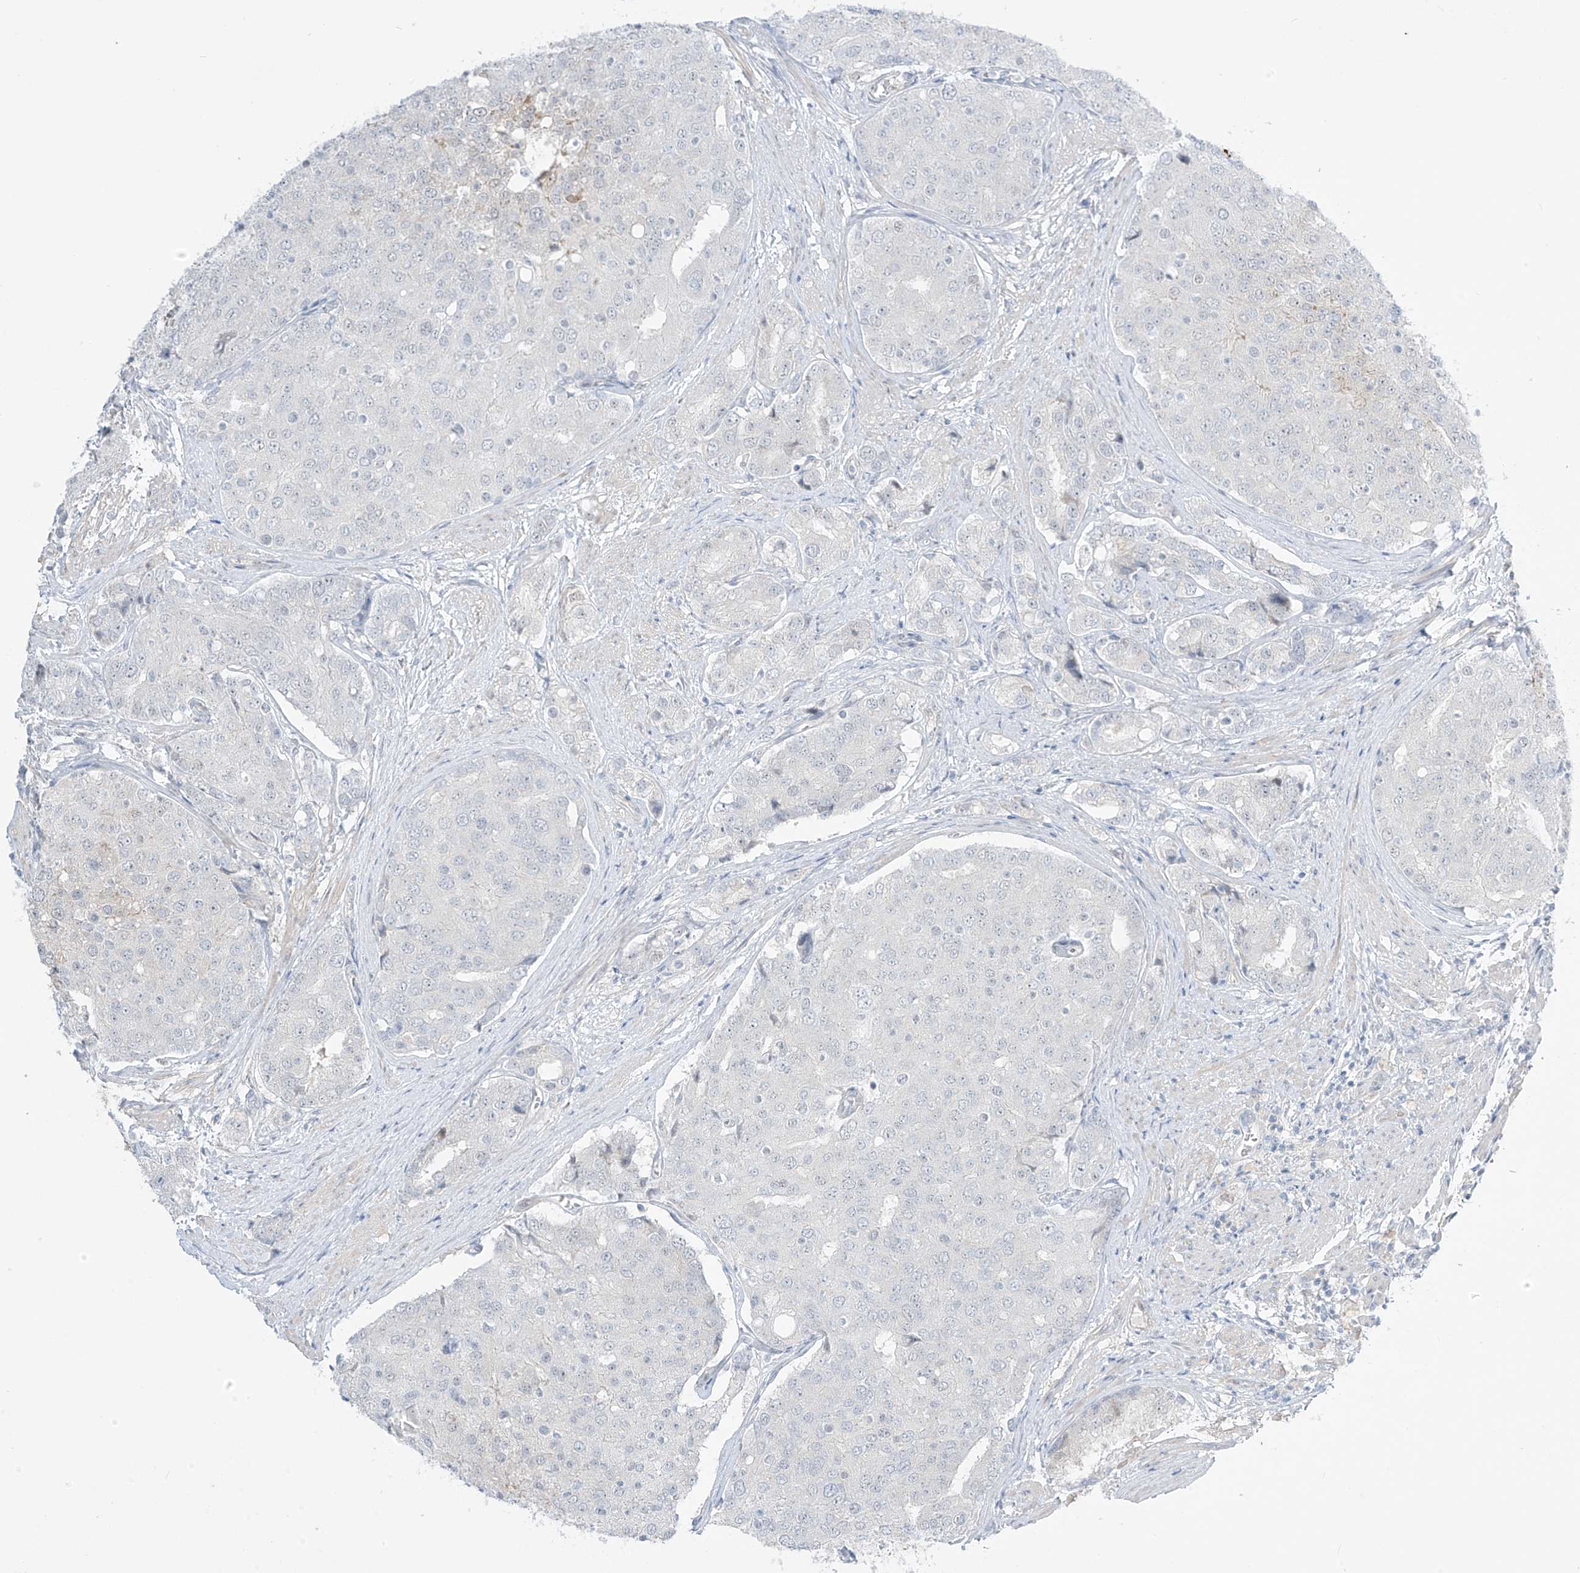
{"staining": {"intensity": "negative", "quantity": "none", "location": "none"}, "tissue": "prostate cancer", "cell_type": "Tumor cells", "image_type": "cancer", "snomed": [{"axis": "morphology", "description": "Adenocarcinoma, High grade"}, {"axis": "topography", "description": "Prostate"}], "caption": "High power microscopy image of an immunohistochemistry (IHC) histopathology image of prostate cancer (adenocarcinoma (high-grade)), revealing no significant expression in tumor cells. (DAB IHC visualized using brightfield microscopy, high magnification).", "gene": "ASPRV1", "patient": {"sex": "male", "age": 50}}